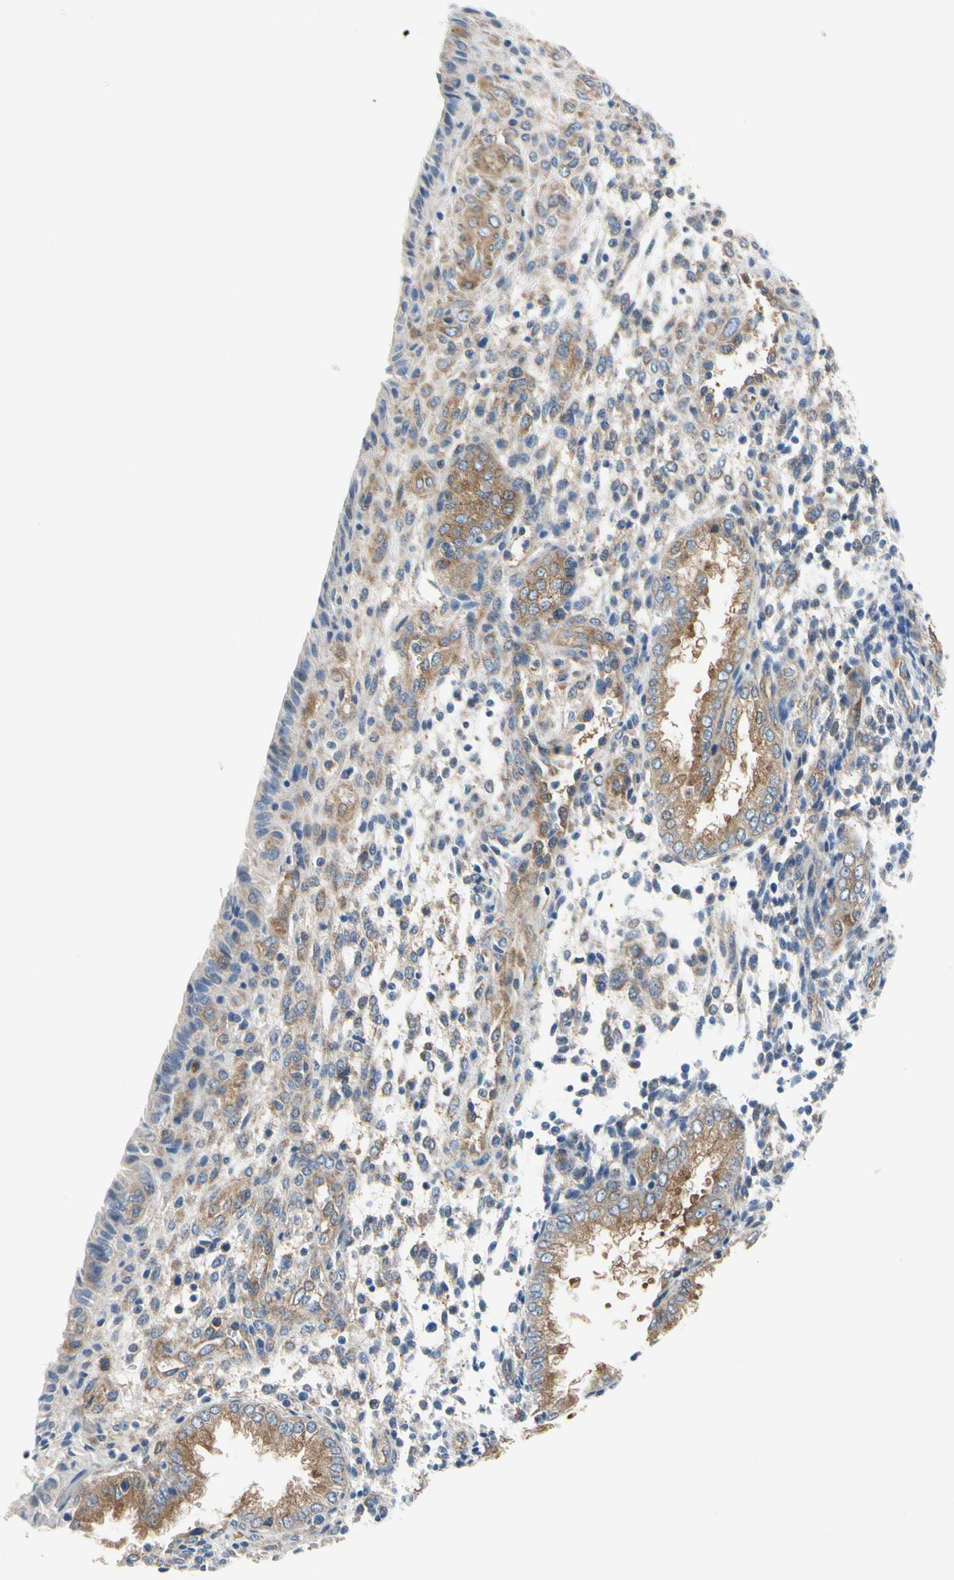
{"staining": {"intensity": "weak", "quantity": "25%-75%", "location": "cytoplasmic/membranous"}, "tissue": "endometrium", "cell_type": "Cells in endometrial stroma", "image_type": "normal", "snomed": [{"axis": "morphology", "description": "Normal tissue, NOS"}, {"axis": "topography", "description": "Endometrium"}], "caption": "High-power microscopy captured an immunohistochemistry photomicrograph of normal endometrium, revealing weak cytoplasmic/membranous staining in approximately 25%-75% of cells in endometrial stroma. (DAB IHC, brown staining for protein, blue staining for nuclei).", "gene": "GPHN", "patient": {"sex": "female", "age": 33}}